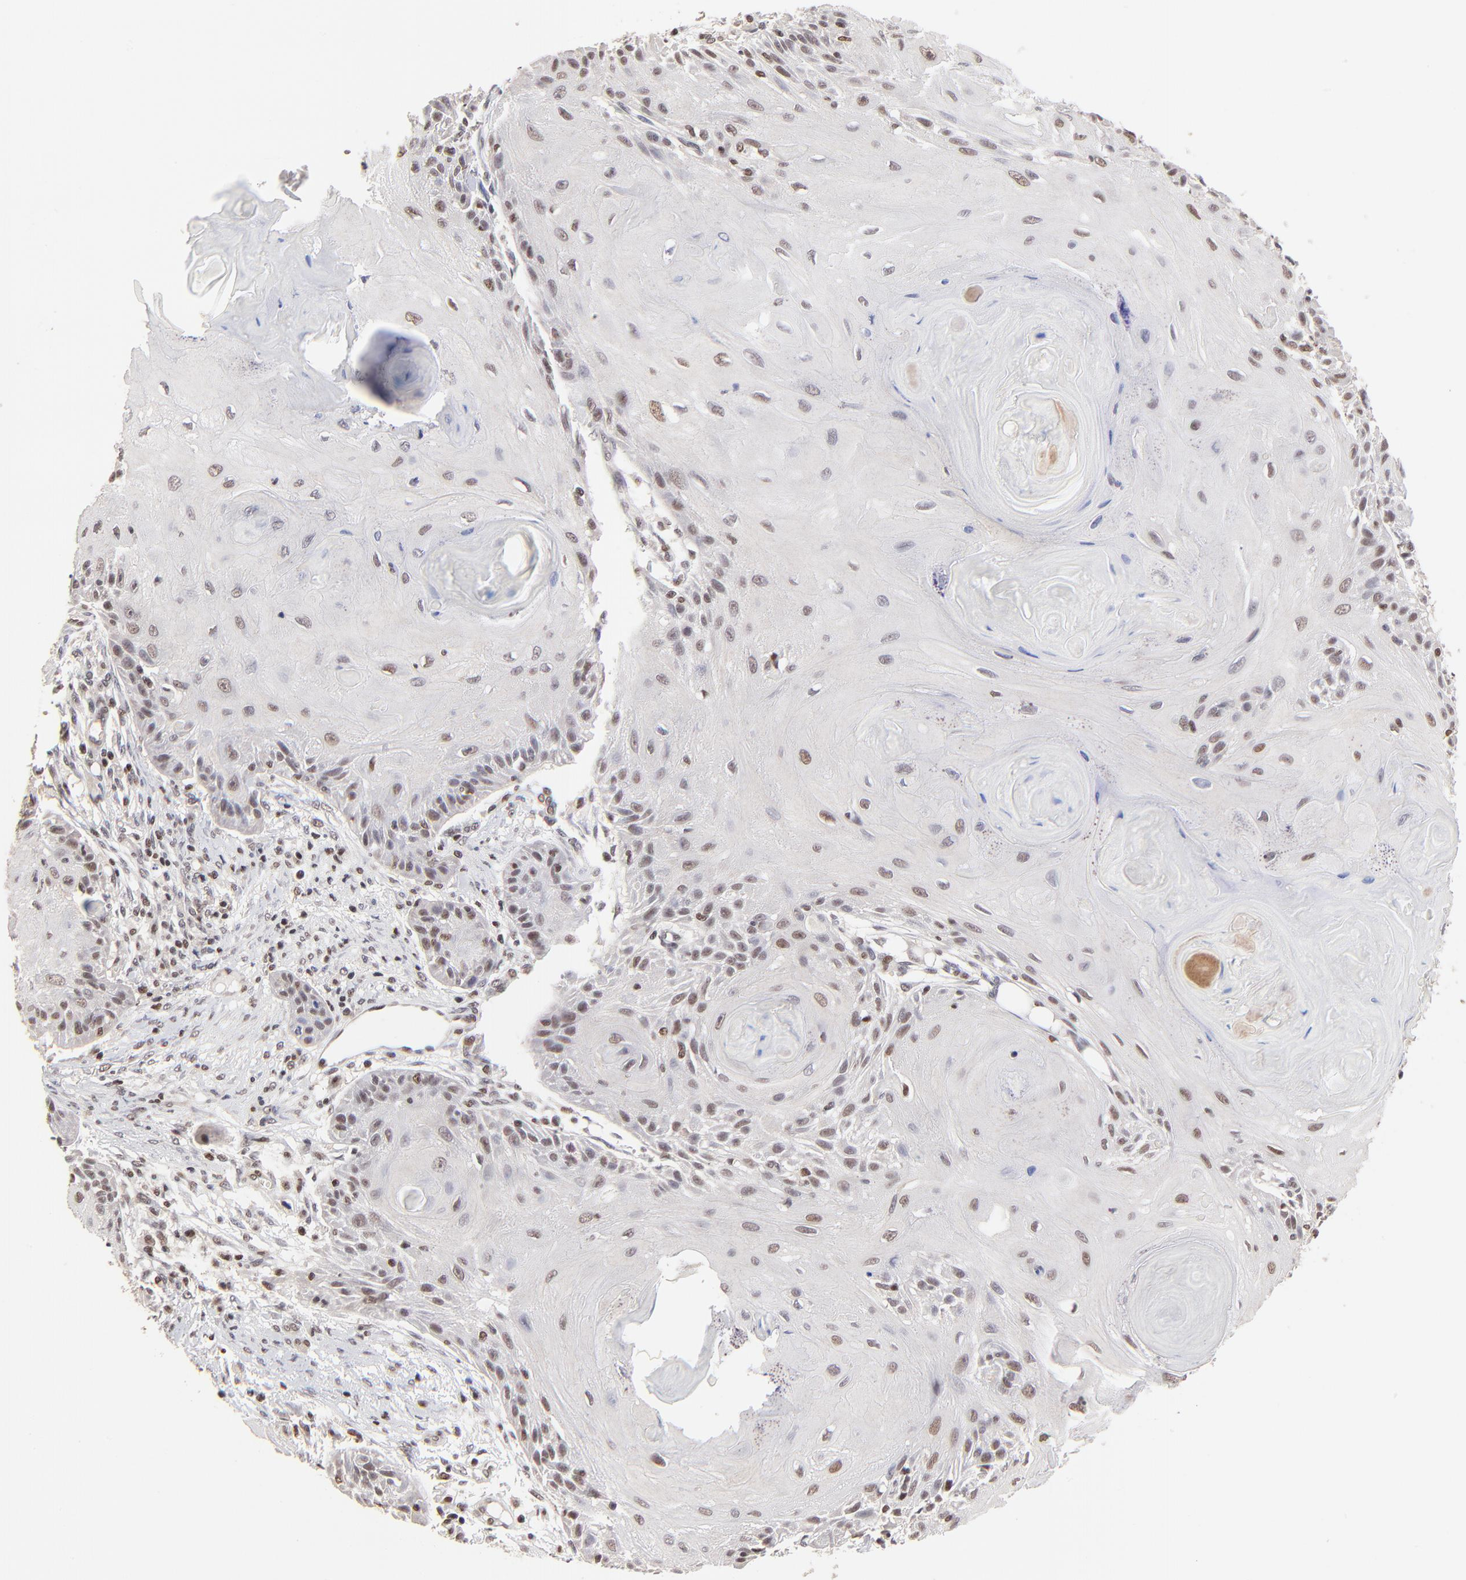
{"staining": {"intensity": "moderate", "quantity": ">75%", "location": "nuclear"}, "tissue": "skin cancer", "cell_type": "Tumor cells", "image_type": "cancer", "snomed": [{"axis": "morphology", "description": "Squamous cell carcinoma, NOS"}, {"axis": "topography", "description": "Skin"}], "caption": "IHC photomicrograph of human squamous cell carcinoma (skin) stained for a protein (brown), which demonstrates medium levels of moderate nuclear positivity in approximately >75% of tumor cells.", "gene": "DSN1", "patient": {"sex": "female", "age": 88}}